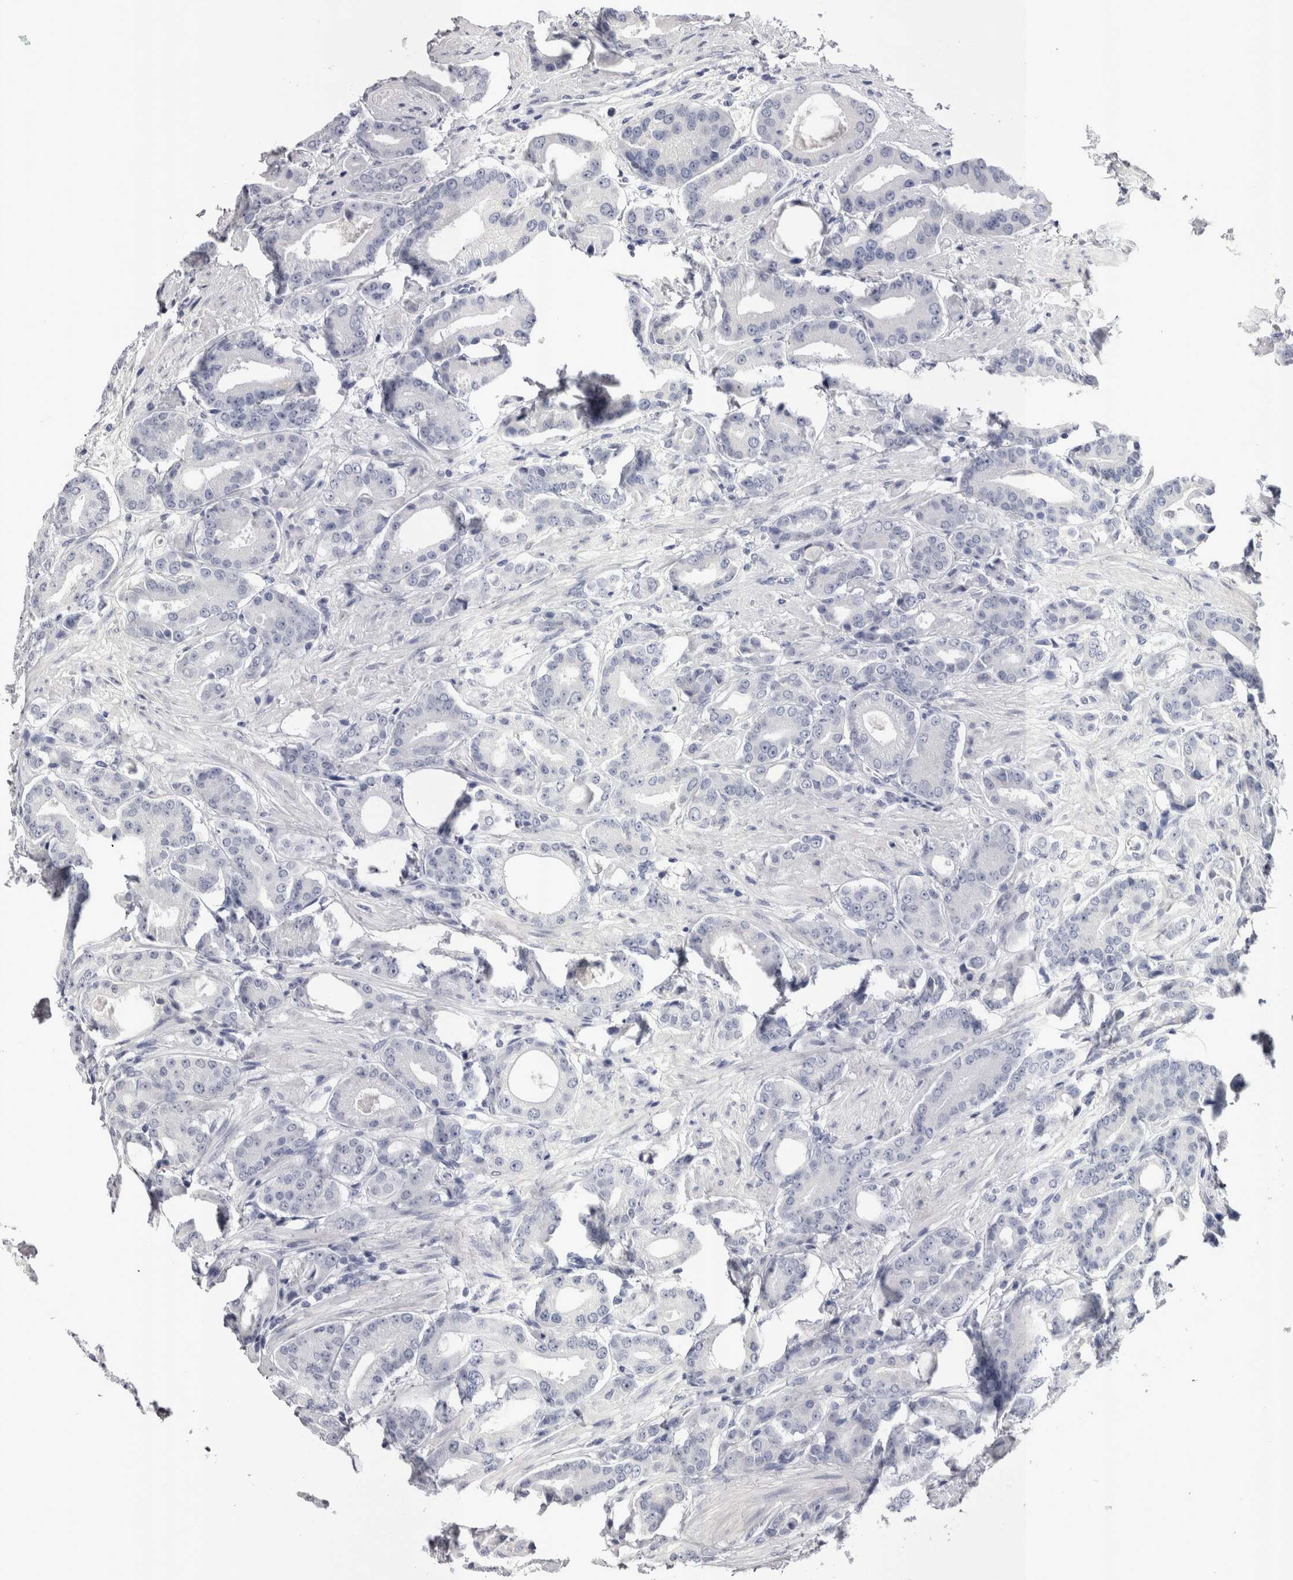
{"staining": {"intensity": "negative", "quantity": "none", "location": "none"}, "tissue": "prostate cancer", "cell_type": "Tumor cells", "image_type": "cancer", "snomed": [{"axis": "morphology", "description": "Adenocarcinoma, High grade"}, {"axis": "topography", "description": "Prostate"}], "caption": "The IHC histopathology image has no significant staining in tumor cells of prostate cancer (high-grade adenocarcinoma) tissue. Brightfield microscopy of IHC stained with DAB (brown) and hematoxylin (blue), captured at high magnification.", "gene": "PWP2", "patient": {"sex": "male", "age": 71}}